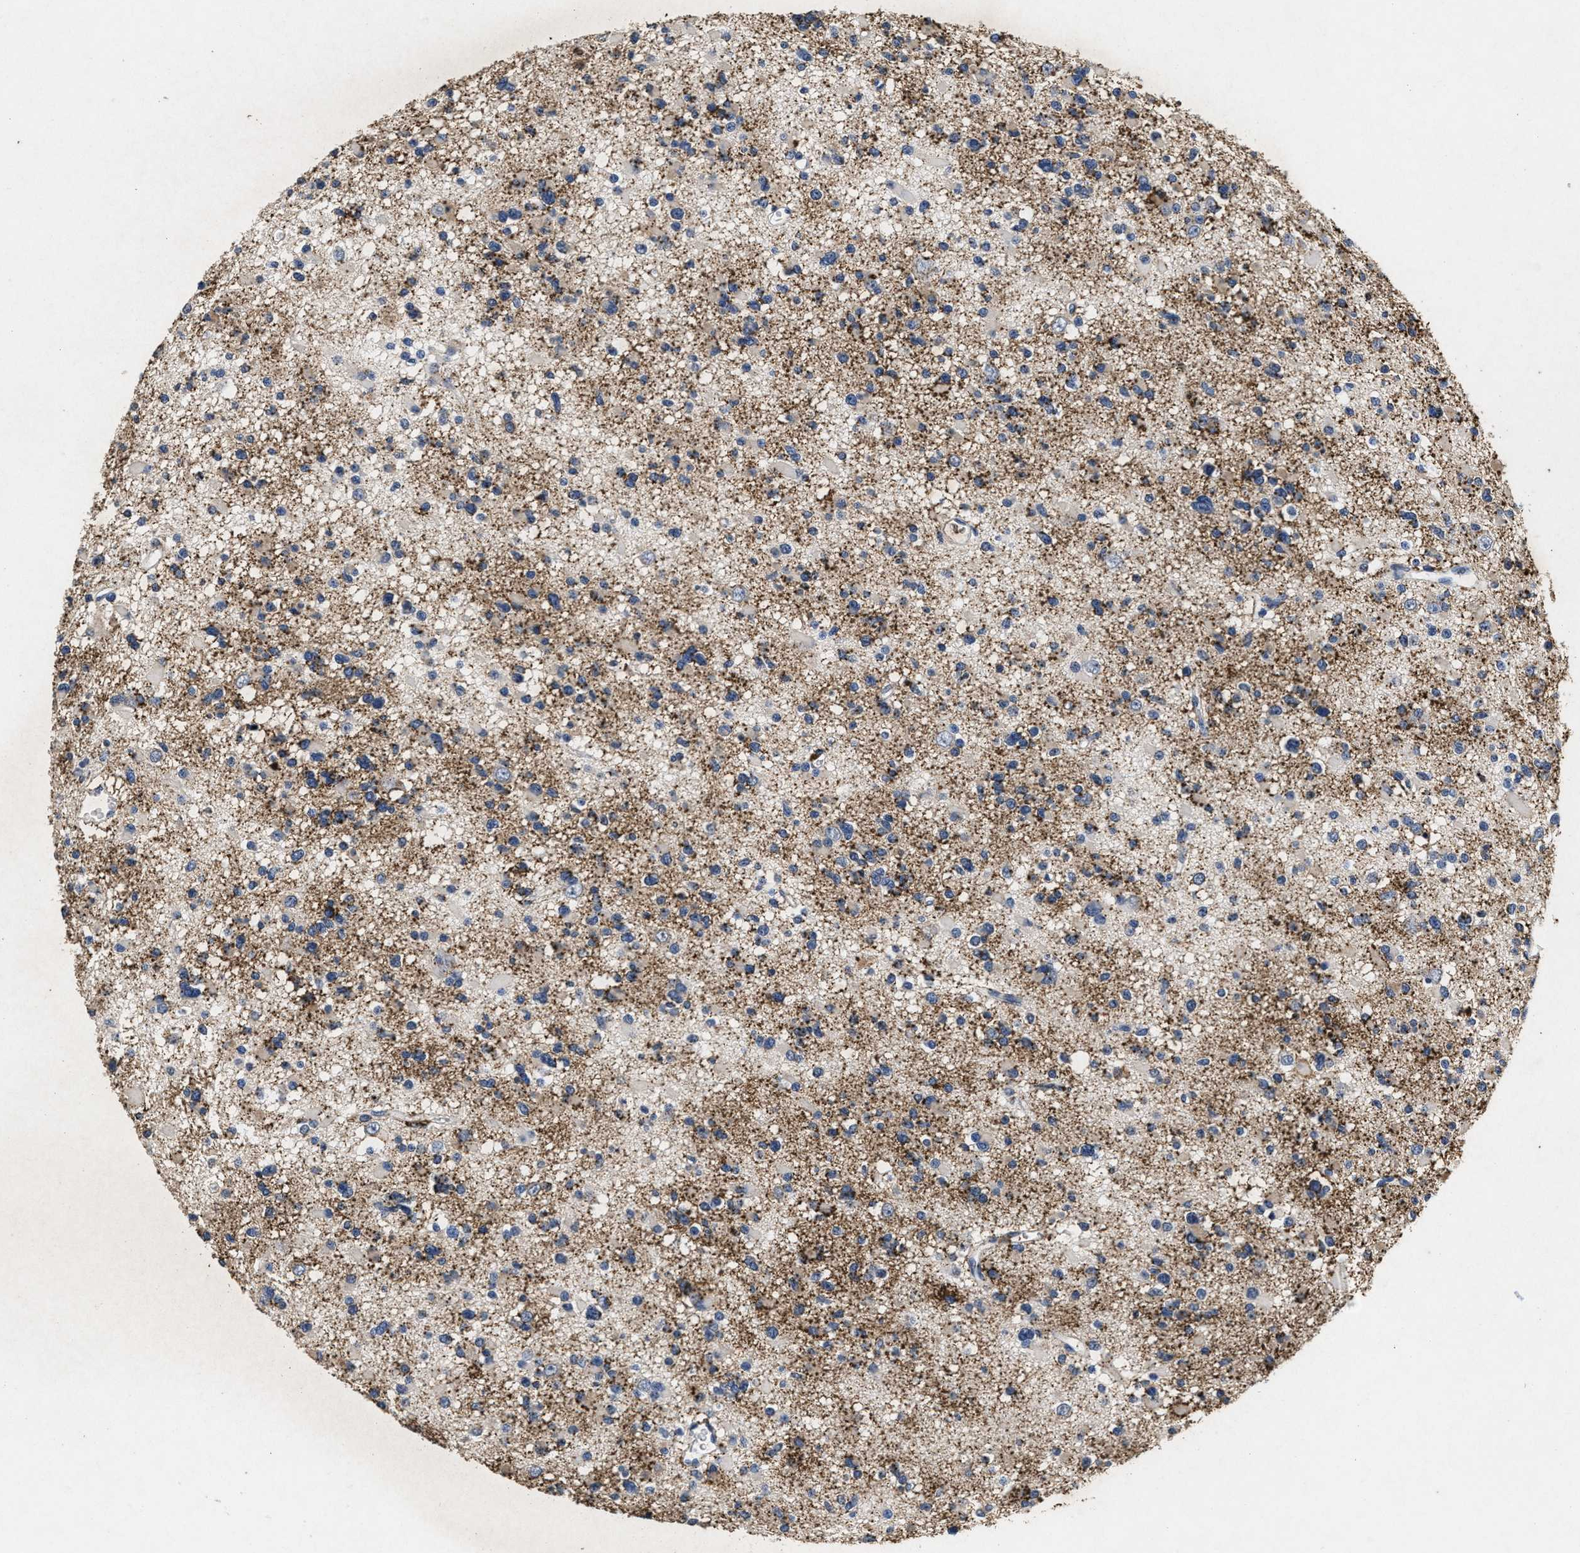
{"staining": {"intensity": "moderate", "quantity": "25%-75%", "location": "cytoplasmic/membranous"}, "tissue": "glioma", "cell_type": "Tumor cells", "image_type": "cancer", "snomed": [{"axis": "morphology", "description": "Glioma, malignant, Low grade"}, {"axis": "topography", "description": "Brain"}], "caption": "Protein expression analysis of human malignant glioma (low-grade) reveals moderate cytoplasmic/membranous positivity in approximately 25%-75% of tumor cells.", "gene": "LTB4R2", "patient": {"sex": "female", "age": 22}}